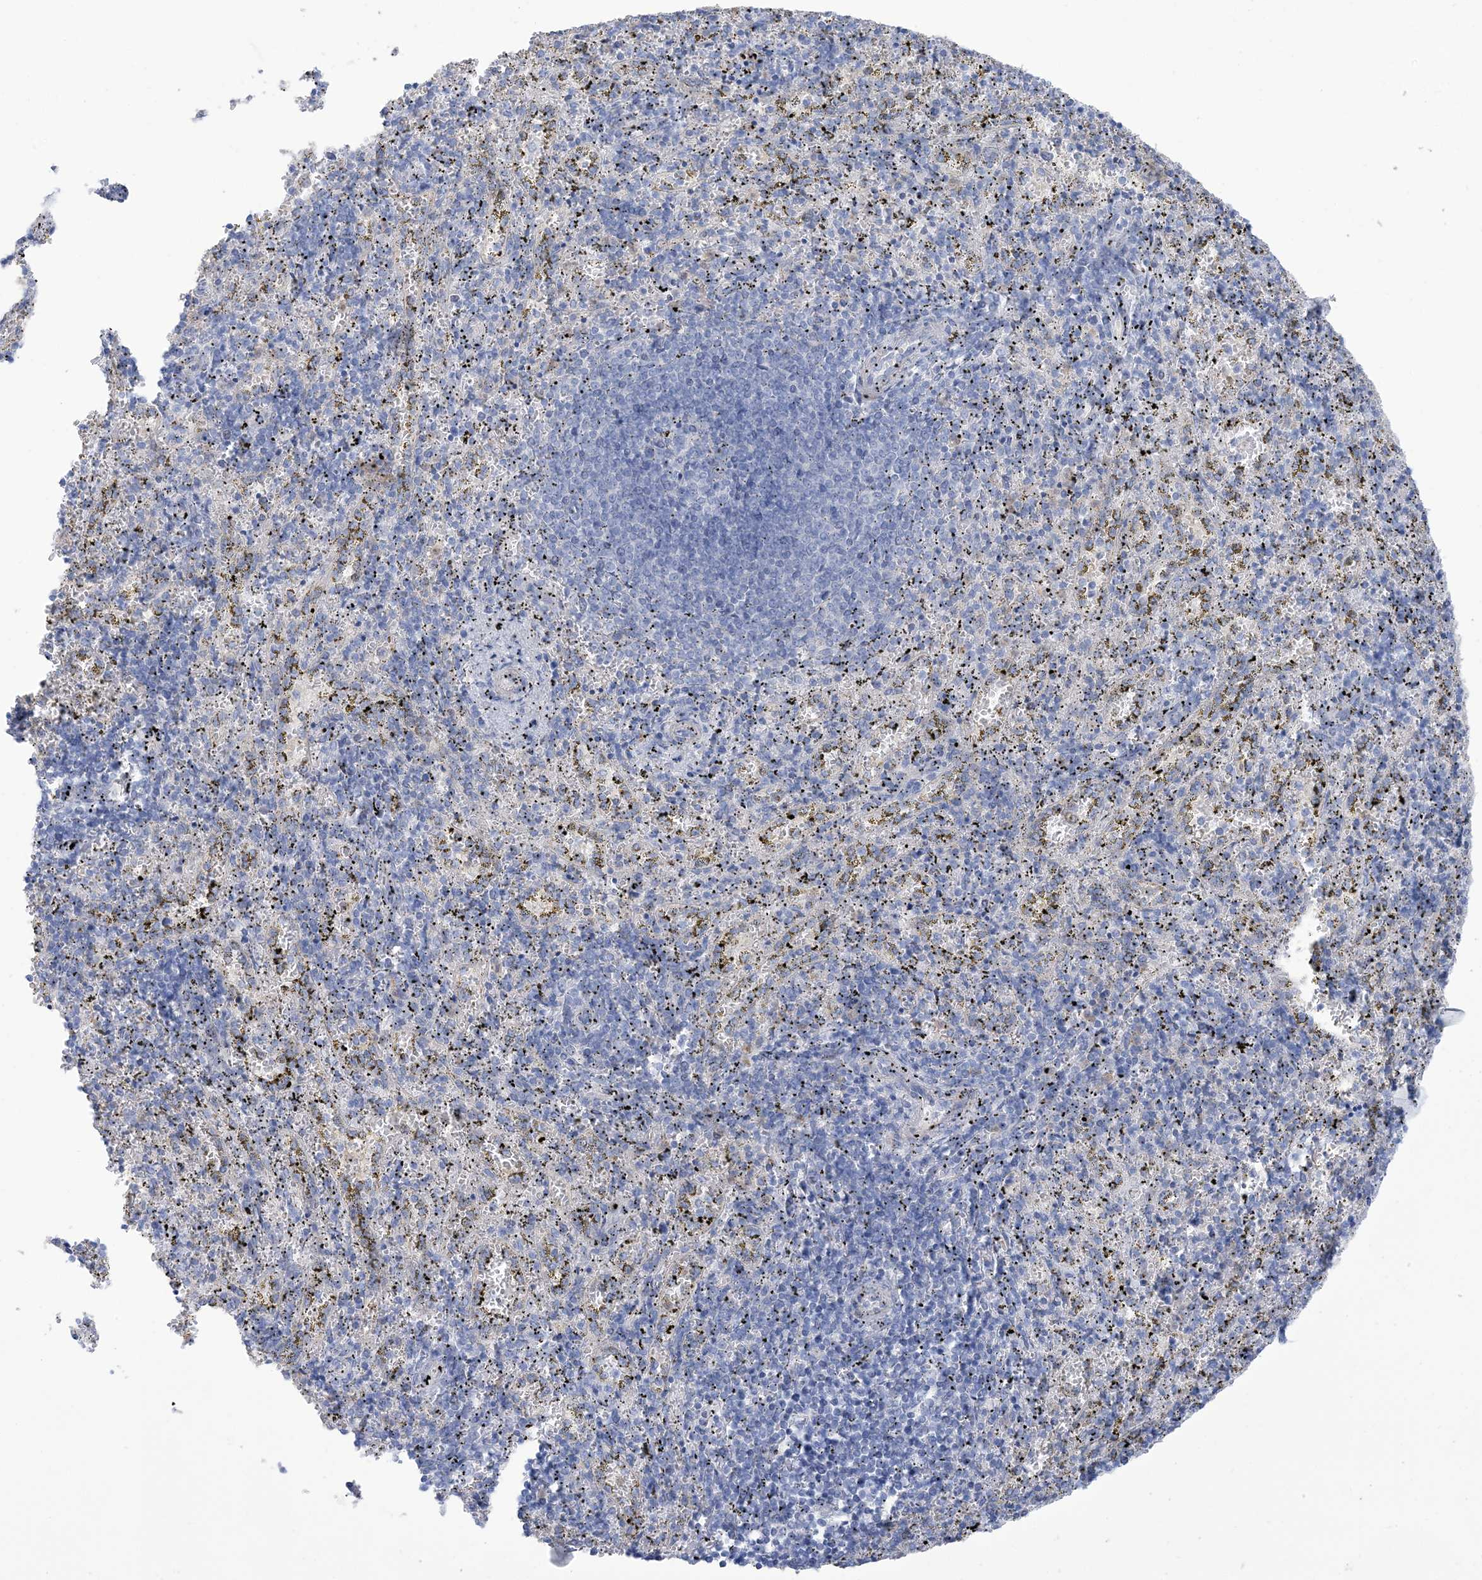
{"staining": {"intensity": "weak", "quantity": "<25%", "location": "cytoplasmic/membranous"}, "tissue": "spleen", "cell_type": "Cells in red pulp", "image_type": "normal", "snomed": [{"axis": "morphology", "description": "Normal tissue, NOS"}, {"axis": "topography", "description": "Spleen"}], "caption": "An image of human spleen is negative for staining in cells in red pulp. (Stains: DAB (3,3'-diaminobenzidine) immunohistochemistry with hematoxylin counter stain, Microscopy: brightfield microscopy at high magnification).", "gene": "MTHFD2L", "patient": {"sex": "male", "age": 11}}